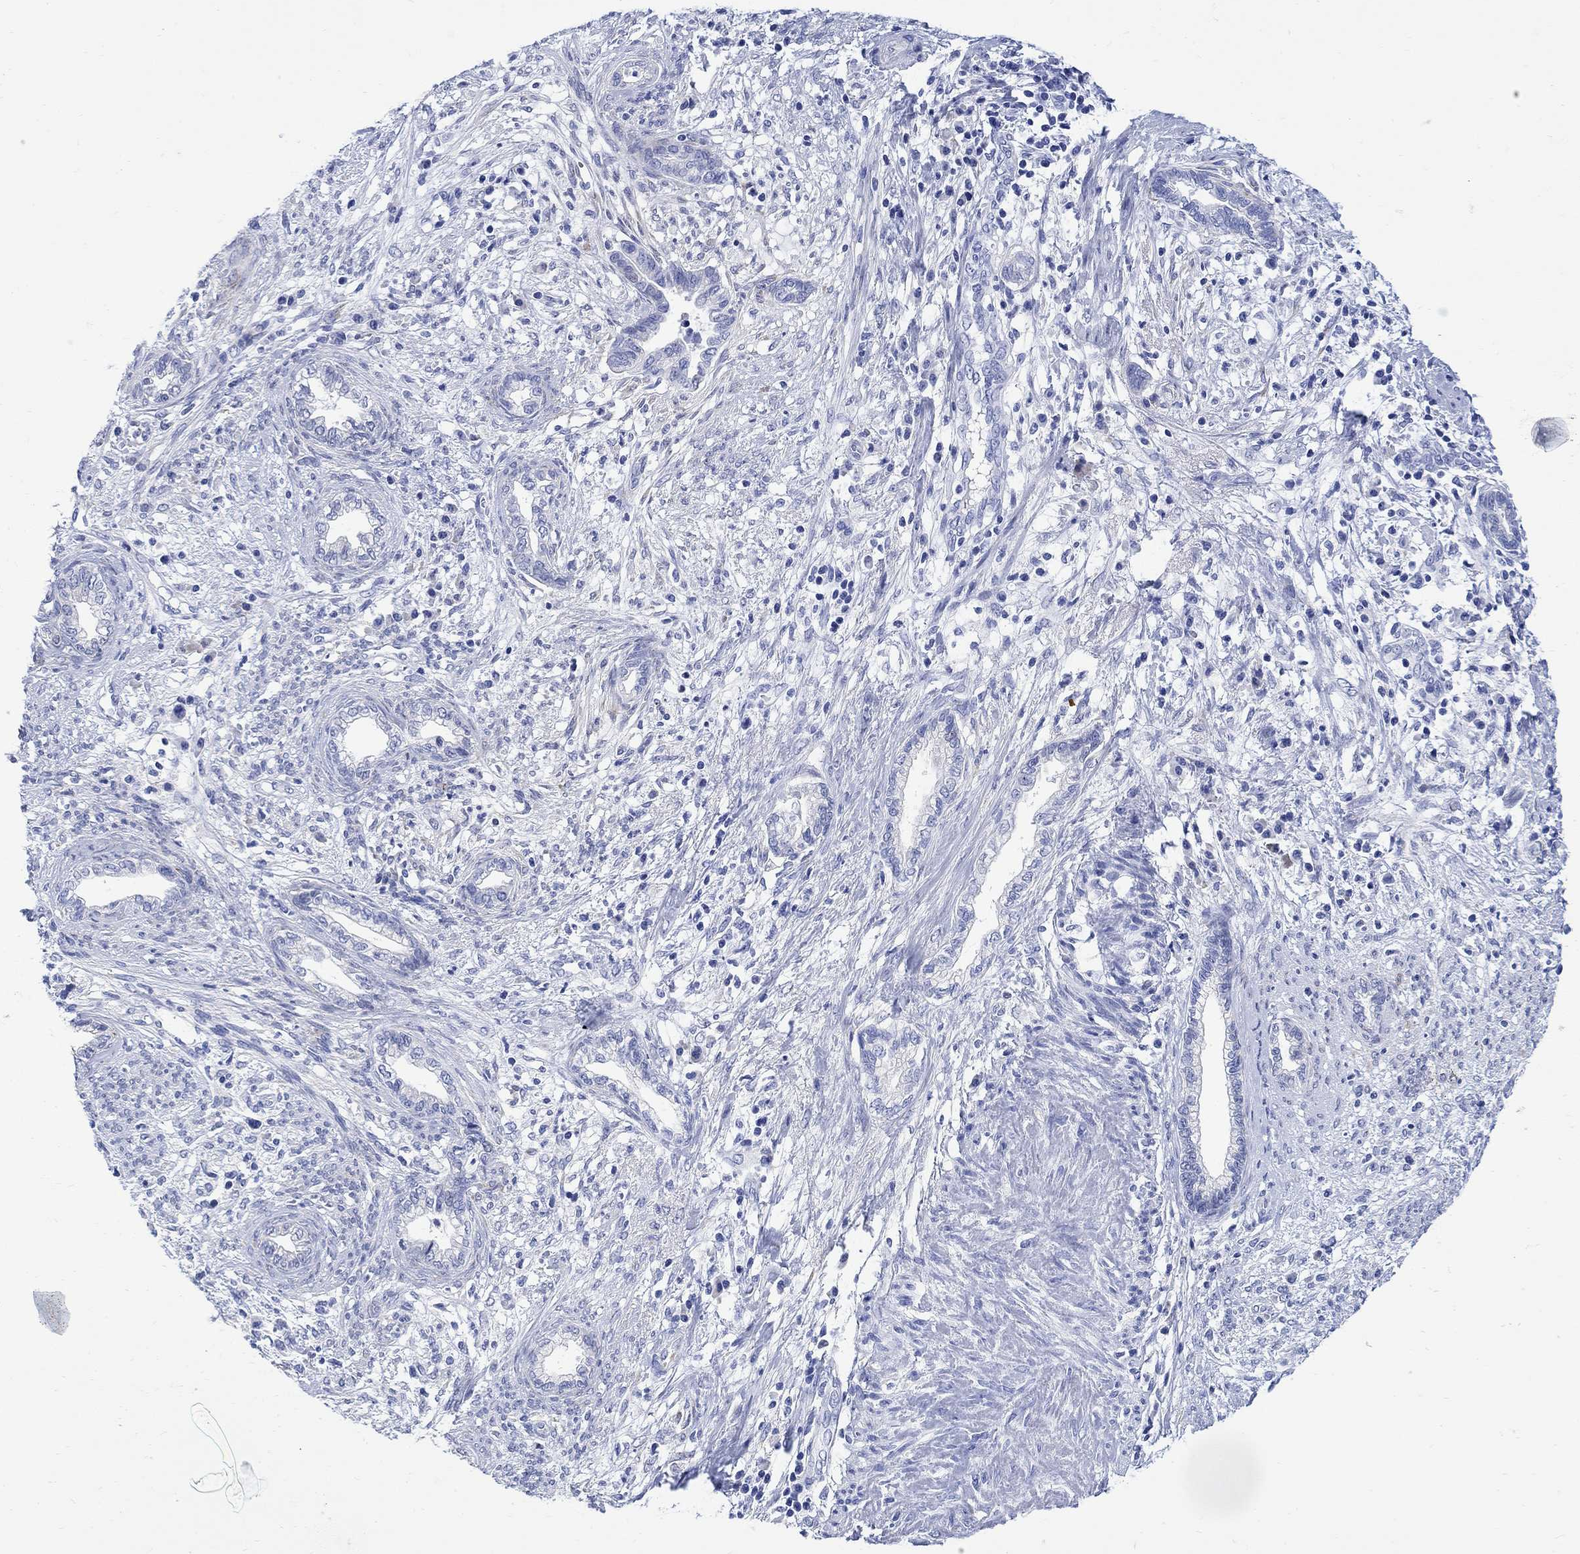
{"staining": {"intensity": "negative", "quantity": "none", "location": "none"}, "tissue": "cervical cancer", "cell_type": "Tumor cells", "image_type": "cancer", "snomed": [{"axis": "morphology", "description": "Adenocarcinoma, NOS"}, {"axis": "topography", "description": "Cervix"}], "caption": "Tumor cells show no significant protein staining in cervical cancer.", "gene": "MYL1", "patient": {"sex": "female", "age": 62}}